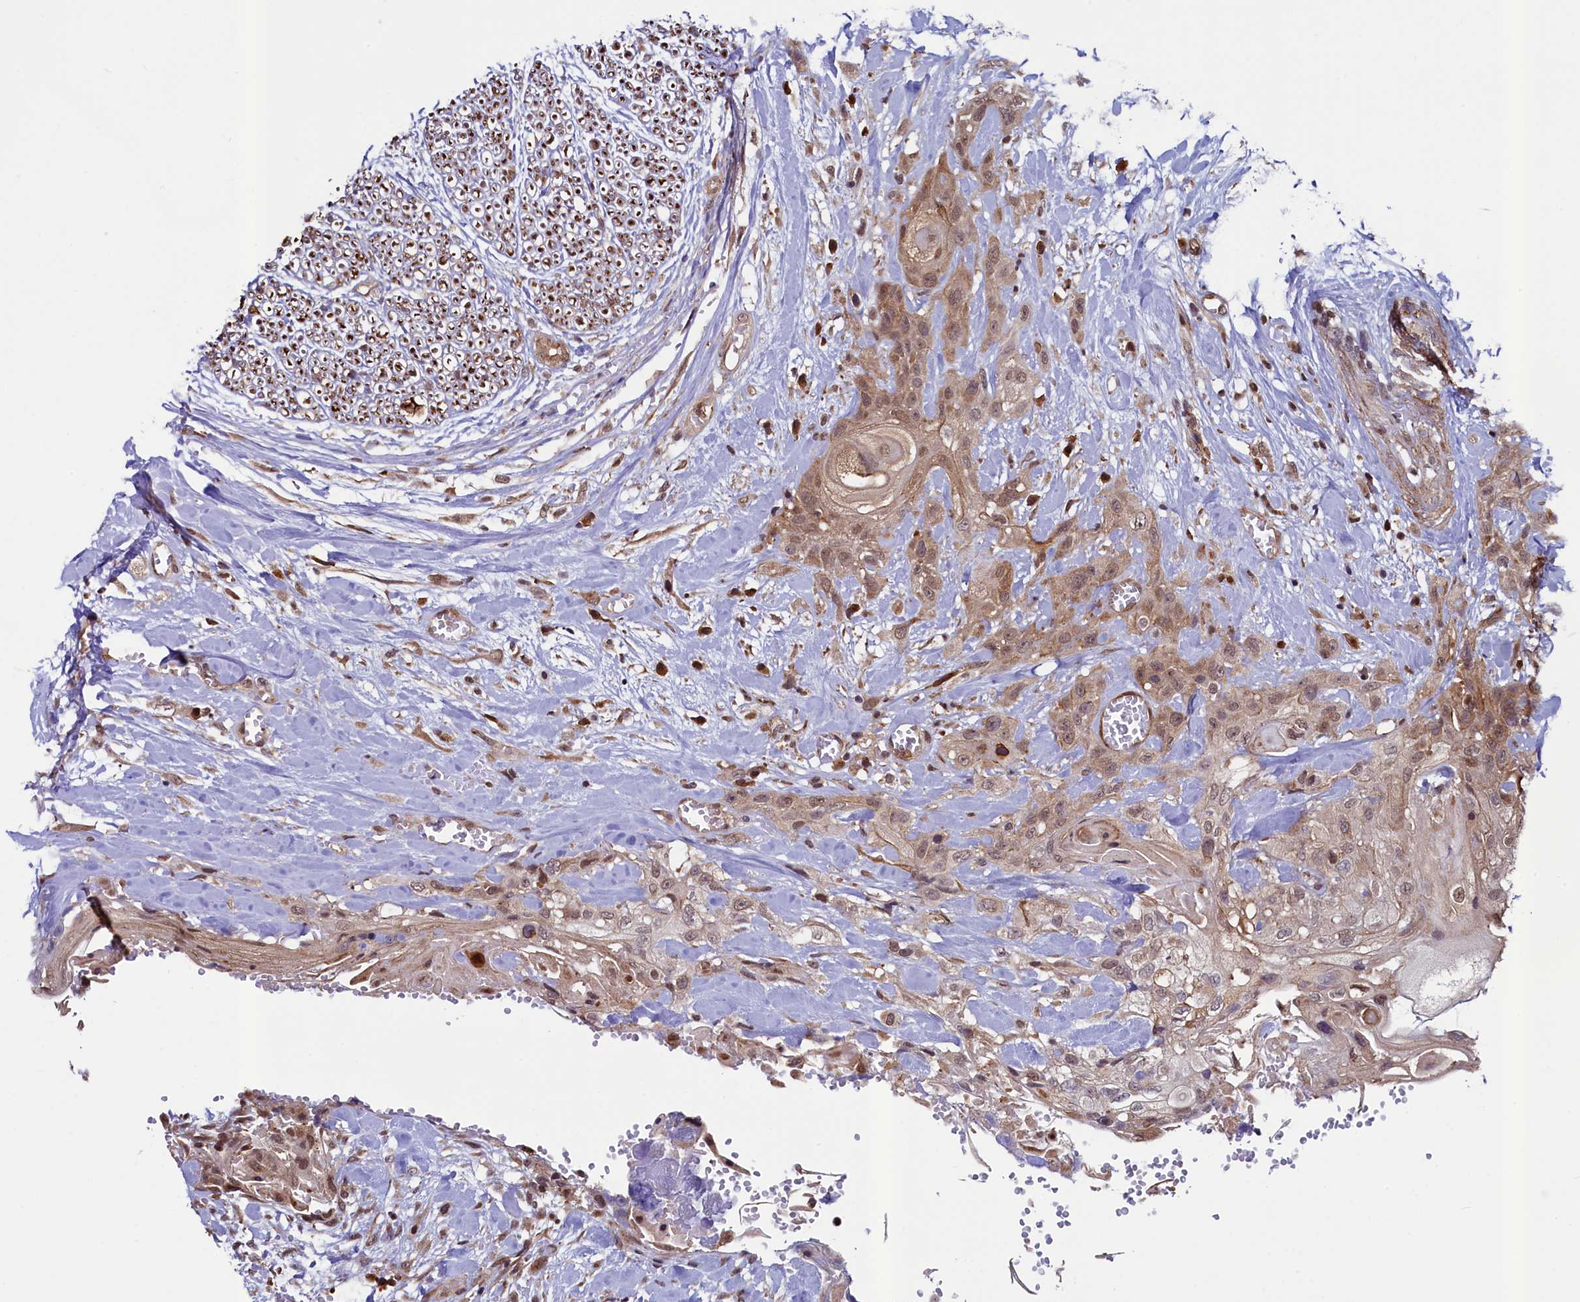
{"staining": {"intensity": "moderate", "quantity": ">75%", "location": "cytoplasmic/membranous,nuclear"}, "tissue": "head and neck cancer", "cell_type": "Tumor cells", "image_type": "cancer", "snomed": [{"axis": "morphology", "description": "Squamous cell carcinoma, NOS"}, {"axis": "topography", "description": "Head-Neck"}], "caption": "Immunohistochemistry (DAB) staining of head and neck cancer (squamous cell carcinoma) exhibits moderate cytoplasmic/membranous and nuclear protein positivity in approximately >75% of tumor cells.", "gene": "LEO1", "patient": {"sex": "female", "age": 43}}